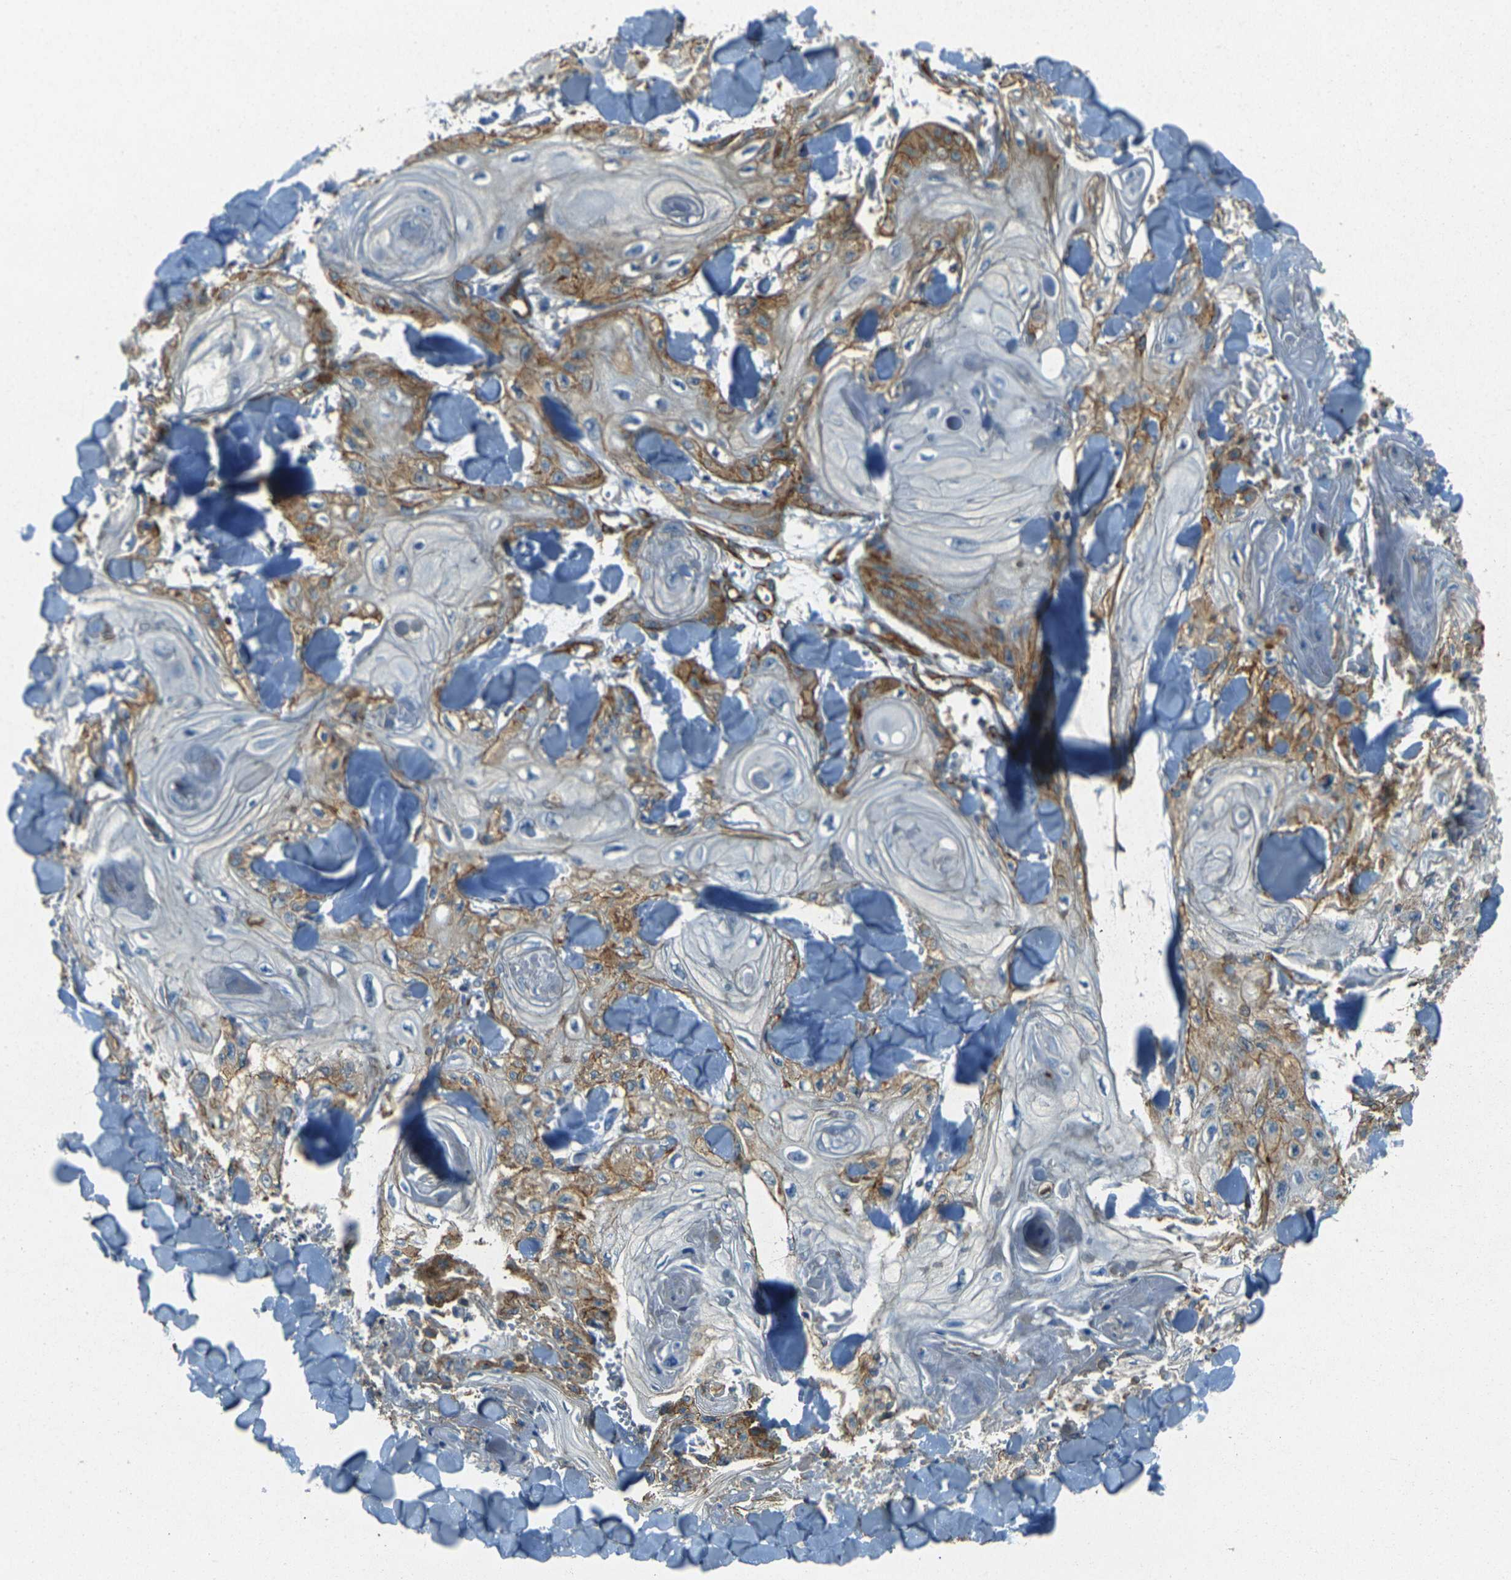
{"staining": {"intensity": "moderate", "quantity": "25%-75%", "location": "cytoplasmic/membranous"}, "tissue": "skin cancer", "cell_type": "Tumor cells", "image_type": "cancer", "snomed": [{"axis": "morphology", "description": "Squamous cell carcinoma, NOS"}, {"axis": "topography", "description": "Skin"}], "caption": "Skin cancer was stained to show a protein in brown. There is medium levels of moderate cytoplasmic/membranous expression in about 25%-75% of tumor cells. The staining was performed using DAB to visualize the protein expression in brown, while the nuclei were stained in blue with hematoxylin (Magnification: 20x).", "gene": "EPHA7", "patient": {"sex": "male", "age": 74}}